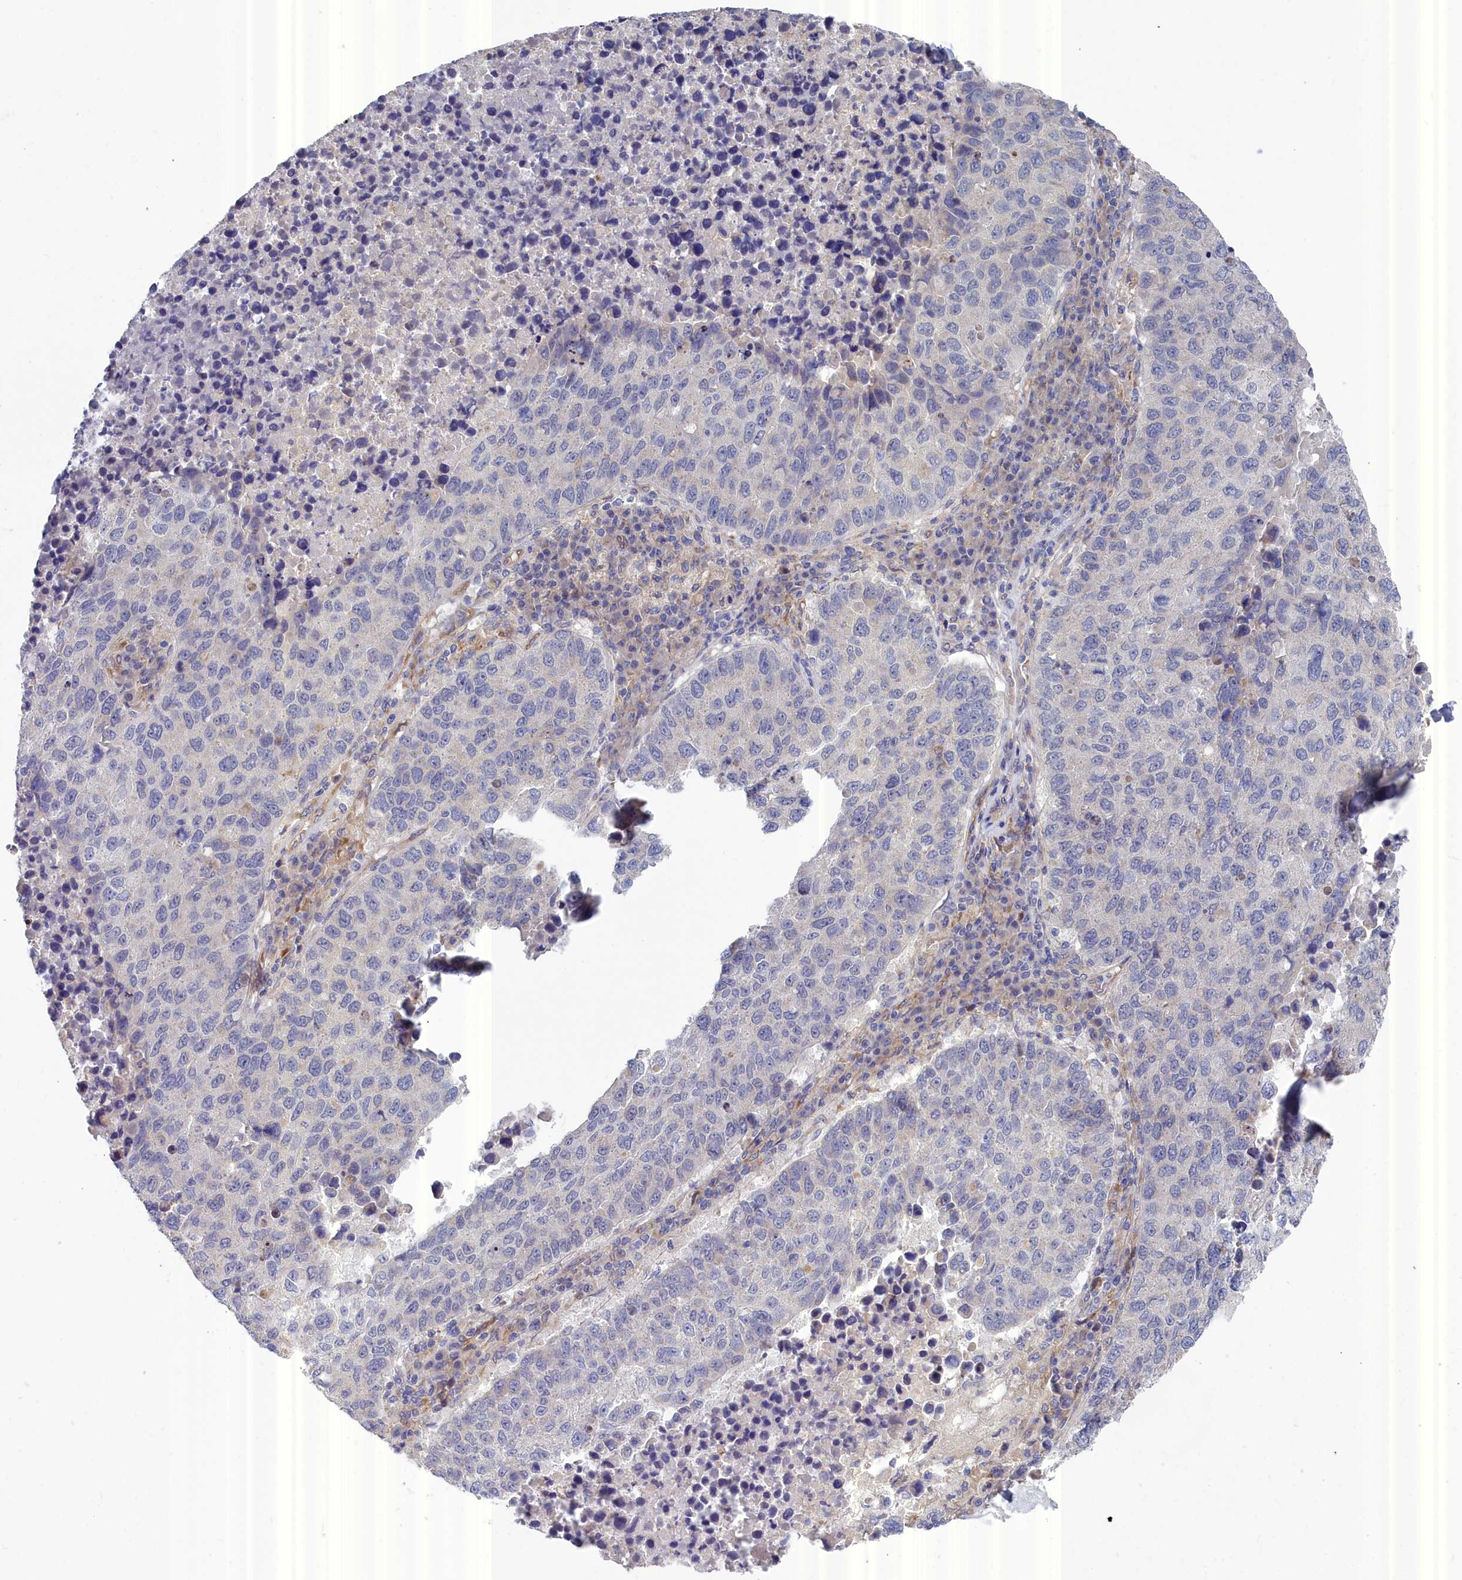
{"staining": {"intensity": "negative", "quantity": "none", "location": "none"}, "tissue": "lung cancer", "cell_type": "Tumor cells", "image_type": "cancer", "snomed": [{"axis": "morphology", "description": "Squamous cell carcinoma, NOS"}, {"axis": "topography", "description": "Lung"}], "caption": "Tumor cells show no significant positivity in lung cancer (squamous cell carcinoma).", "gene": "RDX", "patient": {"sex": "male", "age": 73}}